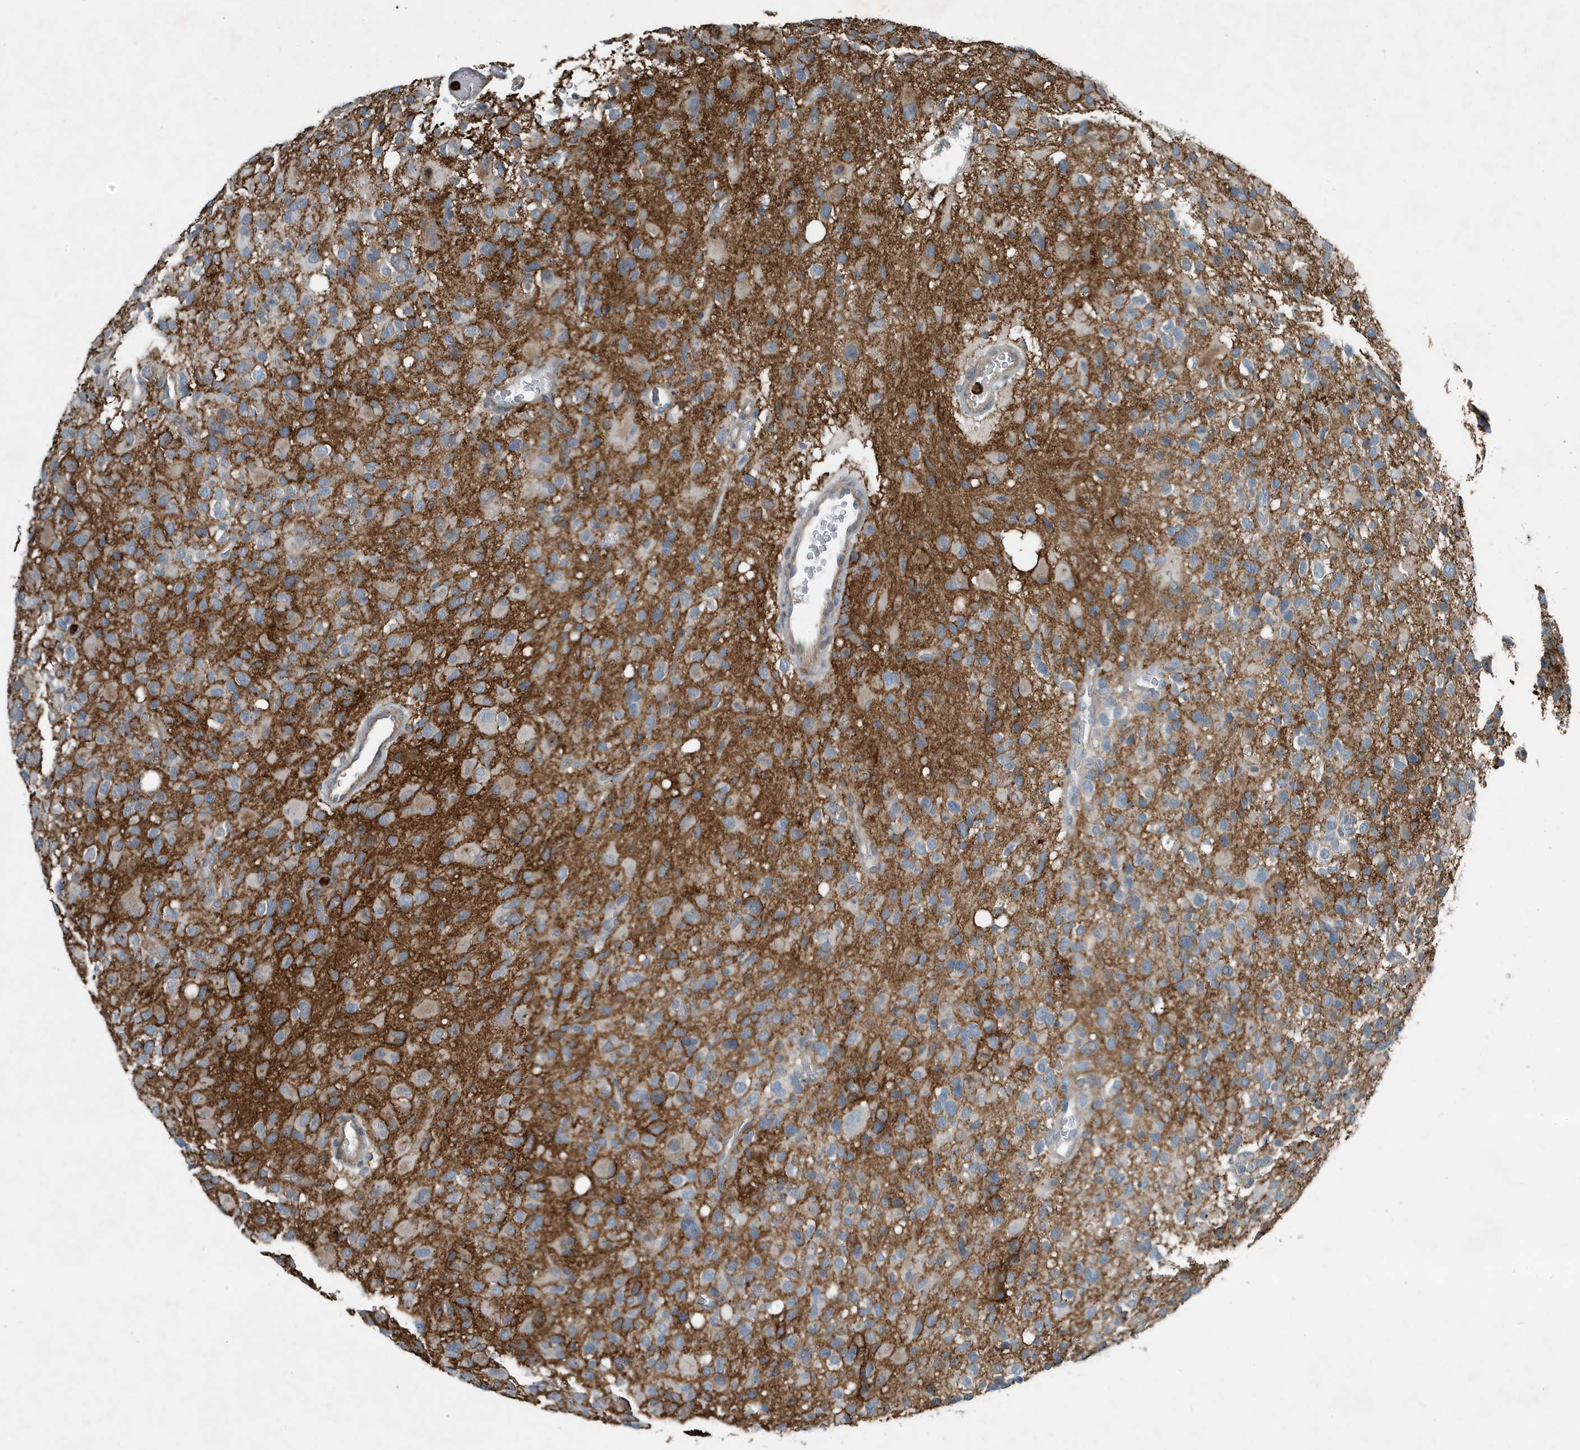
{"staining": {"intensity": "negative", "quantity": "none", "location": "none"}, "tissue": "glioma", "cell_type": "Tumor cells", "image_type": "cancer", "snomed": [{"axis": "morphology", "description": "Glioma, malignant, High grade"}, {"axis": "topography", "description": "Brain"}], "caption": "This is an immunohistochemistry histopathology image of glioma. There is no positivity in tumor cells.", "gene": "DAPP1", "patient": {"sex": "male", "age": 48}}